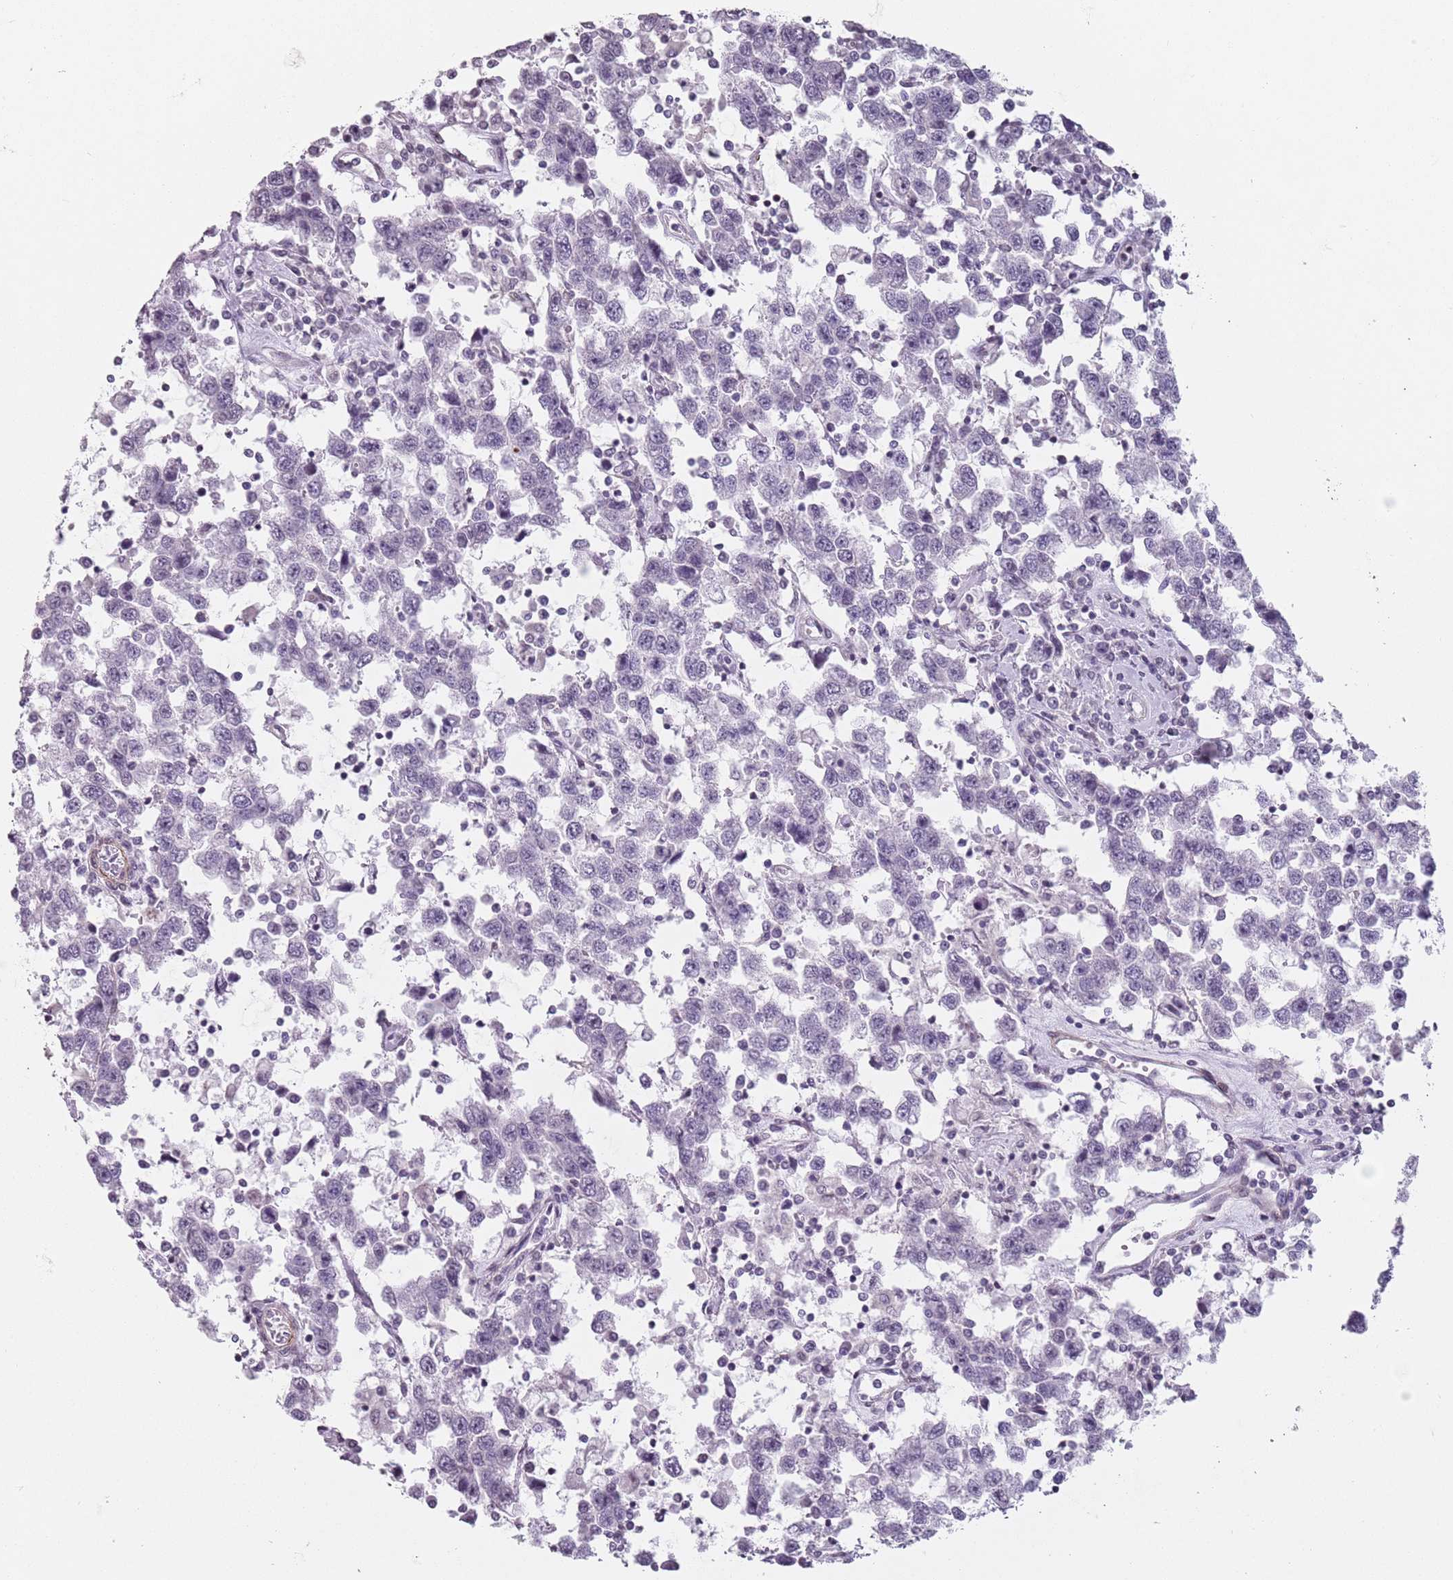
{"staining": {"intensity": "negative", "quantity": "none", "location": "none"}, "tissue": "testis cancer", "cell_type": "Tumor cells", "image_type": "cancer", "snomed": [{"axis": "morphology", "description": "Seminoma, NOS"}, {"axis": "topography", "description": "Testis"}], "caption": "Human testis seminoma stained for a protein using IHC shows no staining in tumor cells.", "gene": "TMC4", "patient": {"sex": "male", "age": 41}}